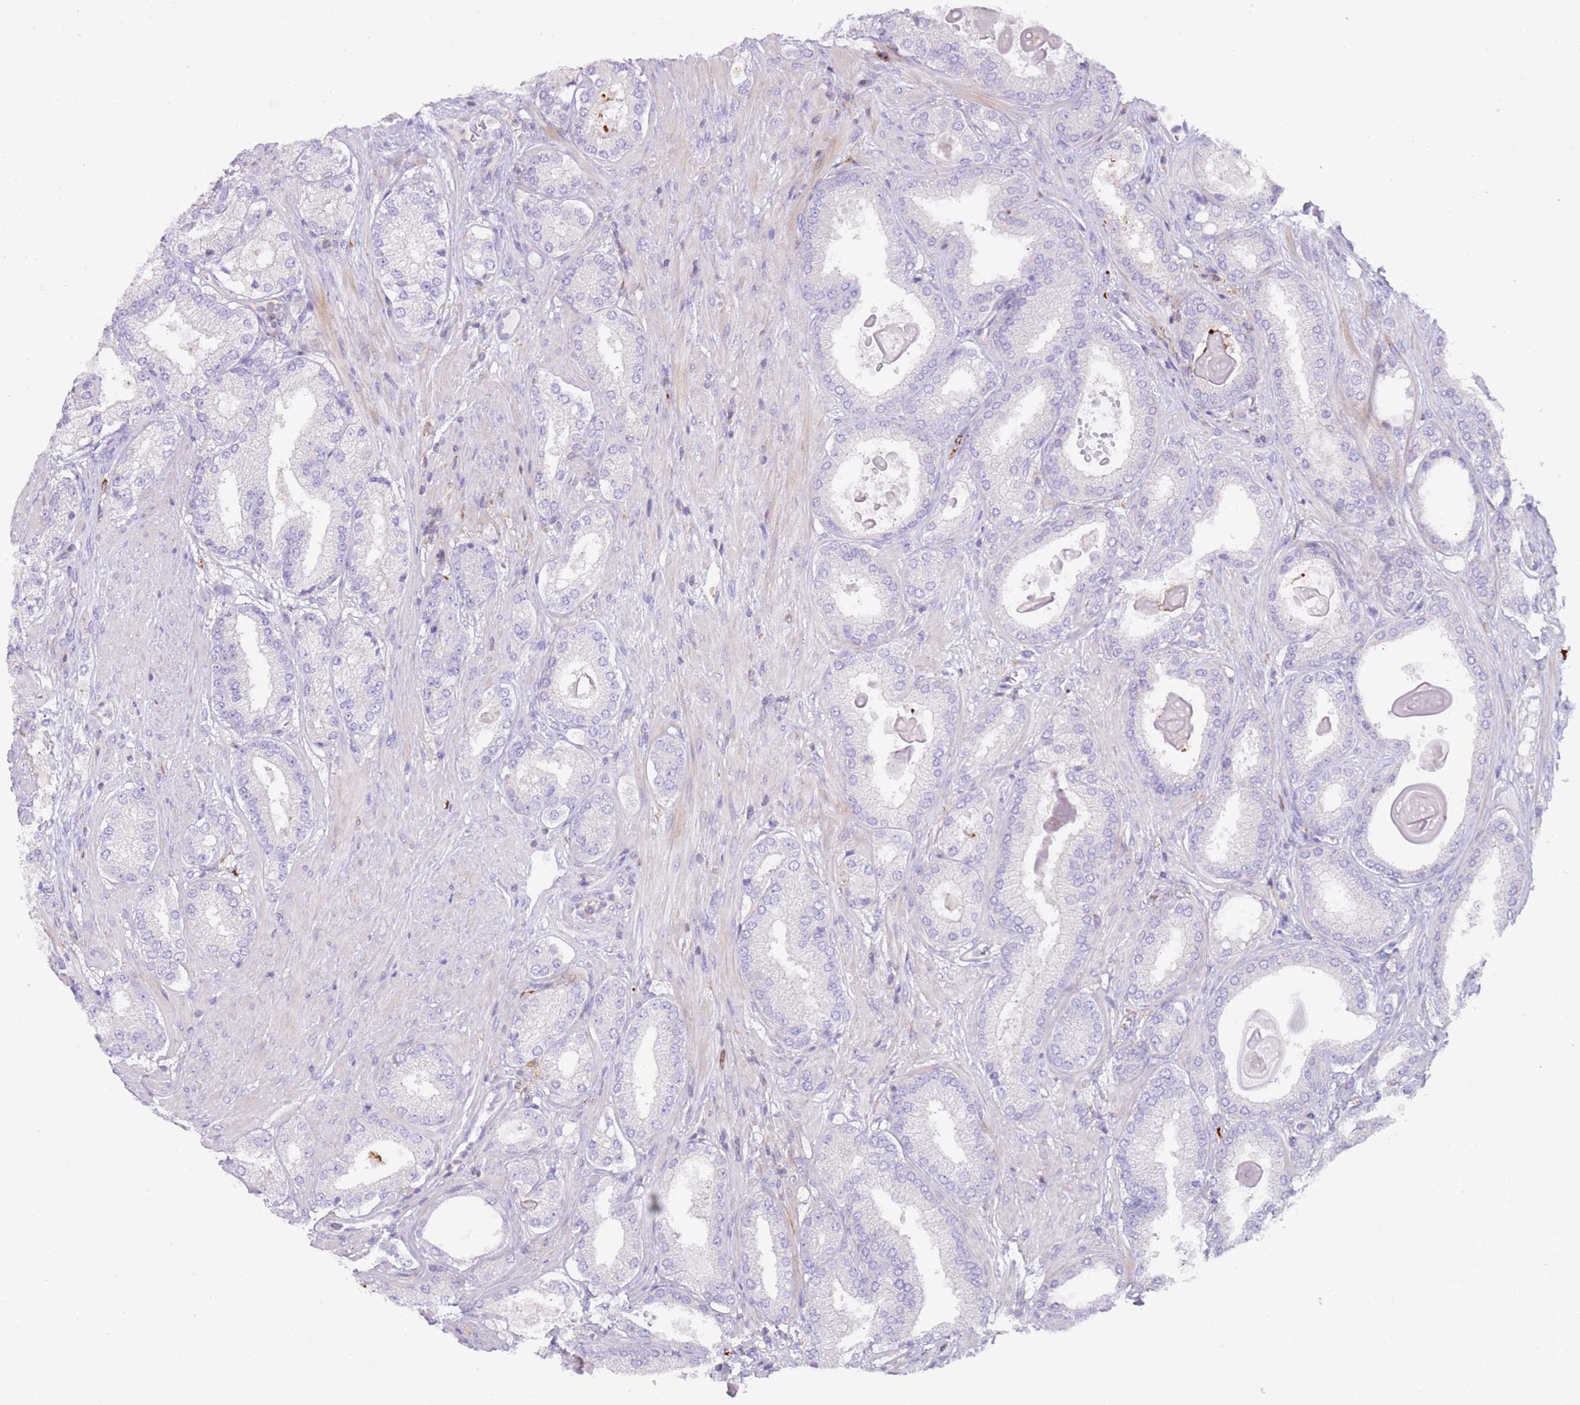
{"staining": {"intensity": "negative", "quantity": "none", "location": "none"}, "tissue": "prostate cancer", "cell_type": "Tumor cells", "image_type": "cancer", "snomed": [{"axis": "morphology", "description": "Adenocarcinoma, Low grade"}, {"axis": "topography", "description": "Prostate"}], "caption": "This photomicrograph is of prostate cancer (low-grade adenocarcinoma) stained with IHC to label a protein in brown with the nuclei are counter-stained blue. There is no staining in tumor cells.", "gene": "FPR1", "patient": {"sex": "male", "age": 59}}